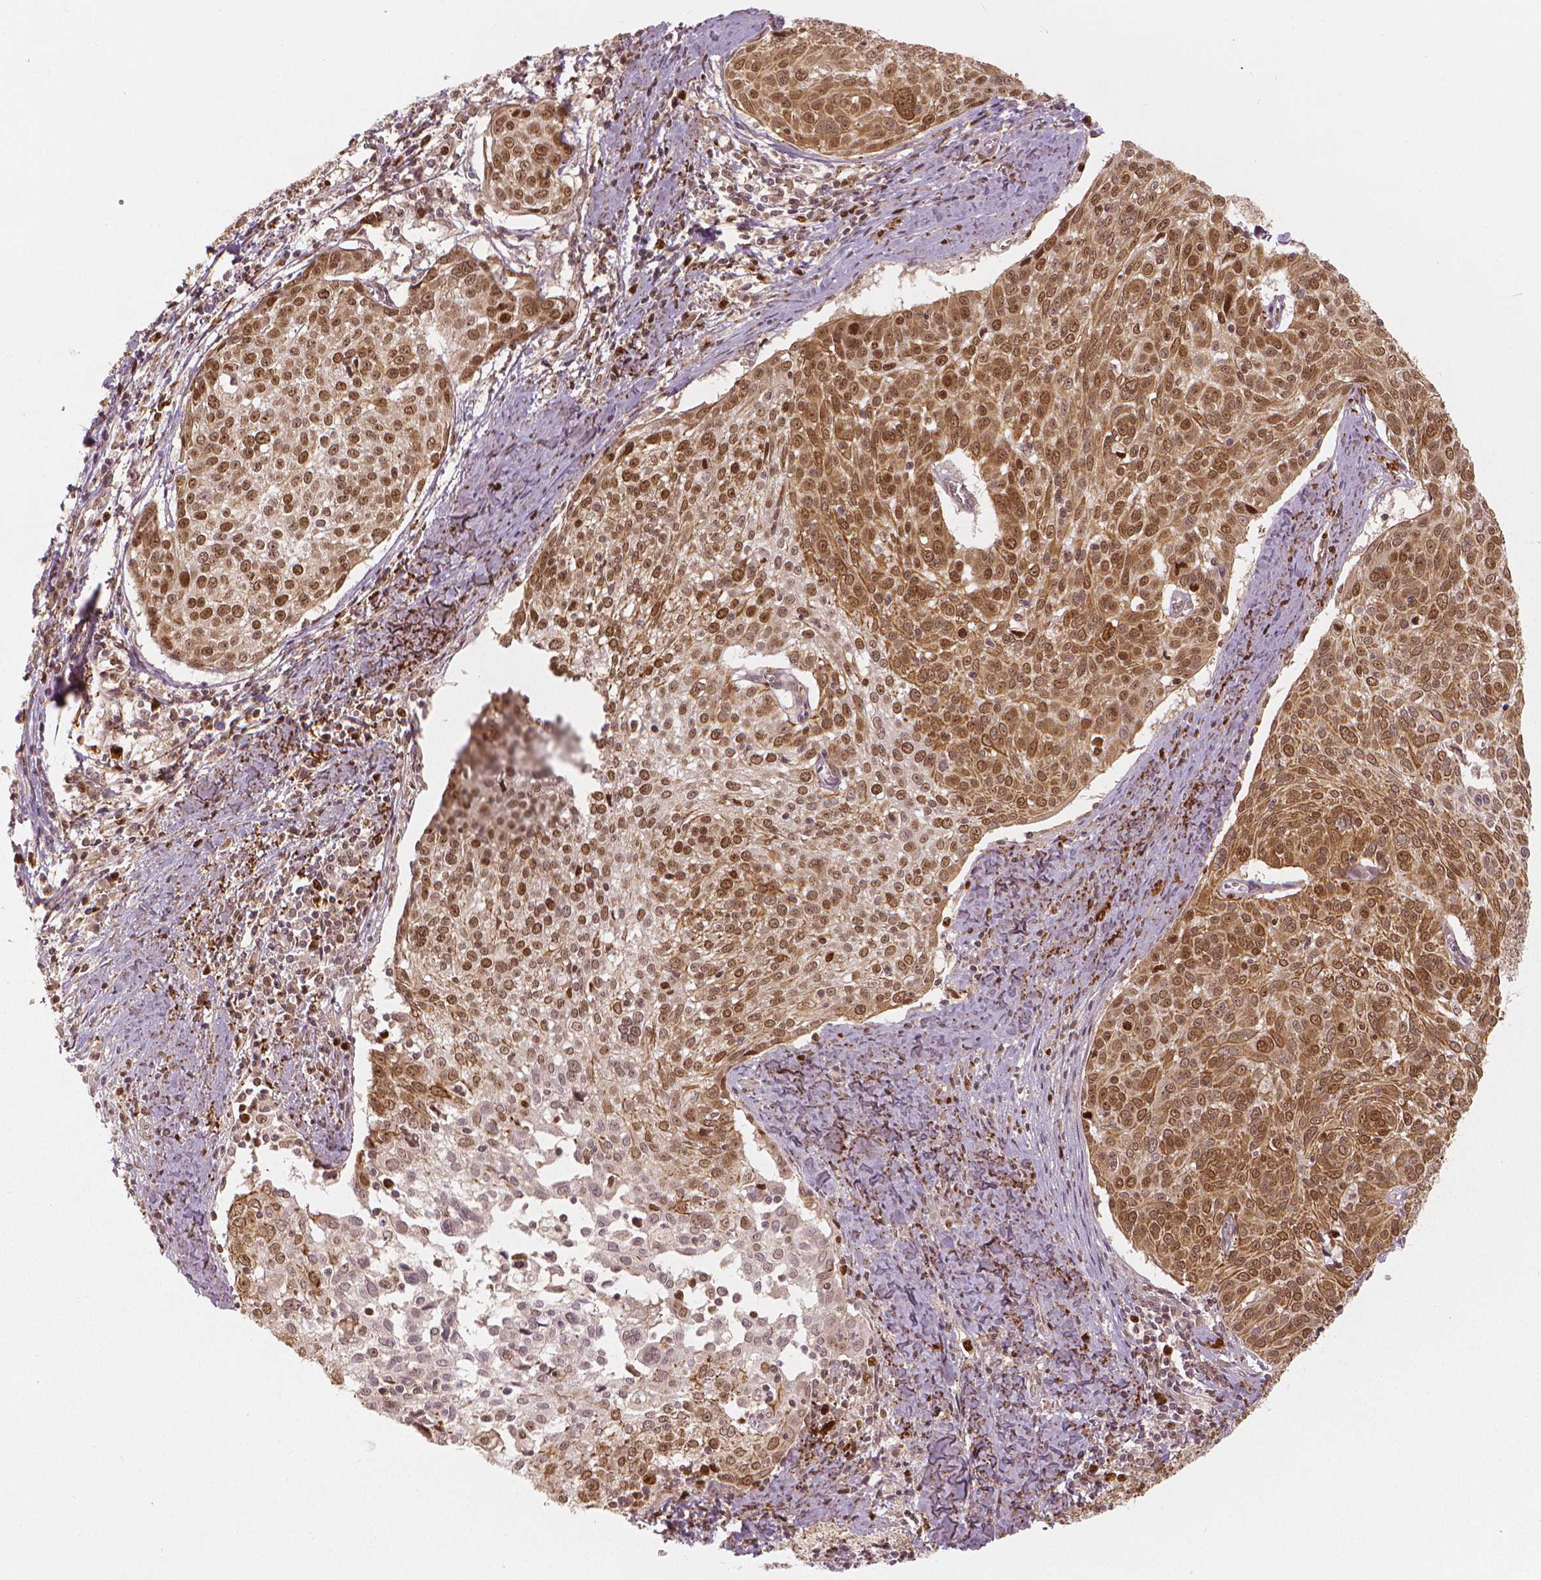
{"staining": {"intensity": "moderate", "quantity": ">75%", "location": "nuclear"}, "tissue": "cervical cancer", "cell_type": "Tumor cells", "image_type": "cancer", "snomed": [{"axis": "morphology", "description": "Squamous cell carcinoma, NOS"}, {"axis": "topography", "description": "Cervix"}], "caption": "Tumor cells display medium levels of moderate nuclear staining in about >75% of cells in human cervical cancer. Nuclei are stained in blue.", "gene": "NSD2", "patient": {"sex": "female", "age": 39}}